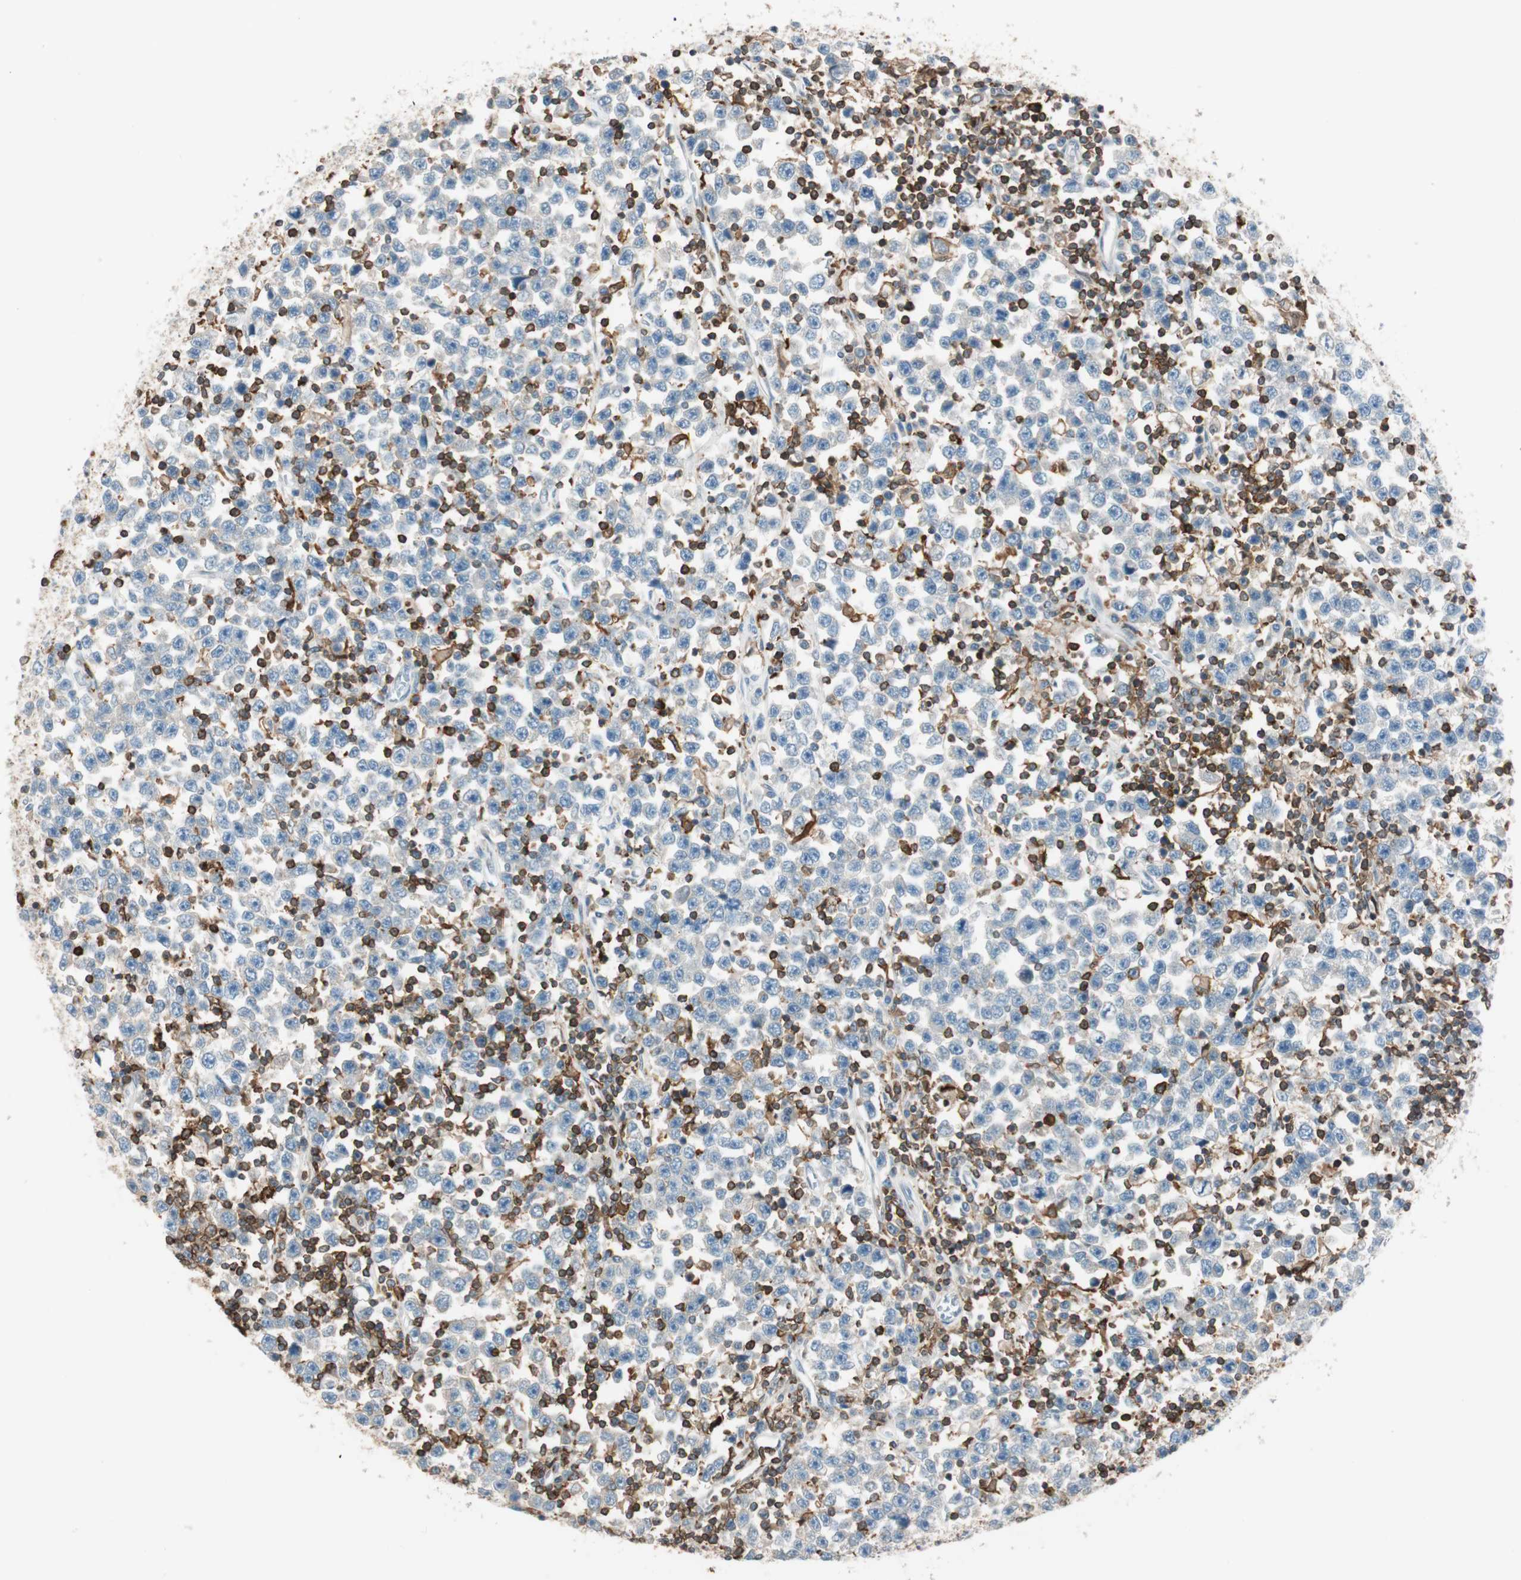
{"staining": {"intensity": "weak", "quantity": "25%-75%", "location": "cytoplasmic/membranous"}, "tissue": "testis cancer", "cell_type": "Tumor cells", "image_type": "cancer", "snomed": [{"axis": "morphology", "description": "Seminoma, NOS"}, {"axis": "topography", "description": "Testis"}], "caption": "Immunohistochemistry (IHC) (DAB) staining of human testis cancer (seminoma) shows weak cytoplasmic/membranous protein expression in approximately 25%-75% of tumor cells.", "gene": "HPGD", "patient": {"sex": "male", "age": 43}}